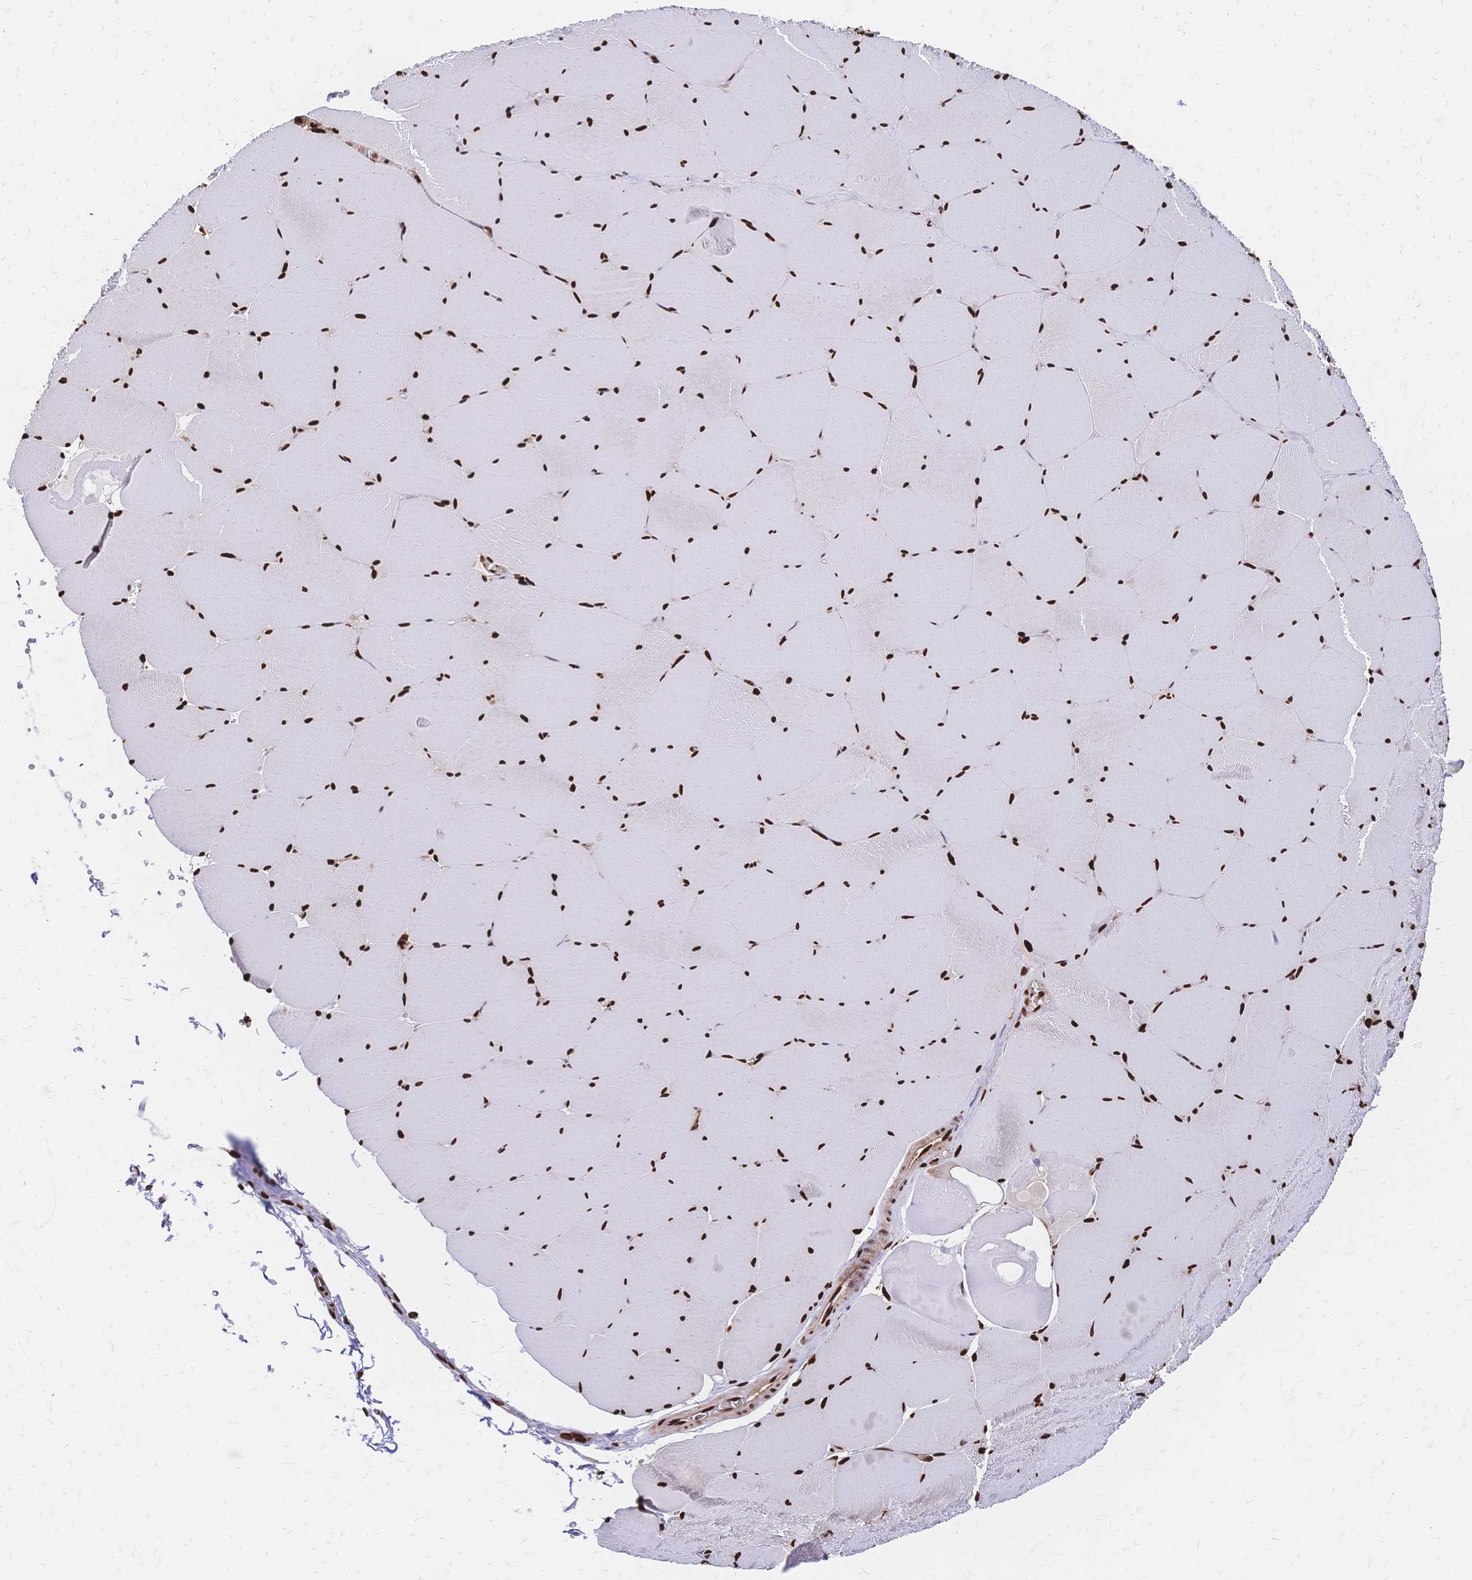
{"staining": {"intensity": "strong", "quantity": "25%-75%", "location": "nuclear"}, "tissue": "skeletal muscle", "cell_type": "Myocytes", "image_type": "normal", "snomed": [{"axis": "morphology", "description": "Normal tissue, NOS"}, {"axis": "topography", "description": "Skeletal muscle"}, {"axis": "topography", "description": "Head-Neck"}], "caption": "Protein staining of benign skeletal muscle displays strong nuclear positivity in about 25%-75% of myocytes.", "gene": "HDGF", "patient": {"sex": "male", "age": 66}}